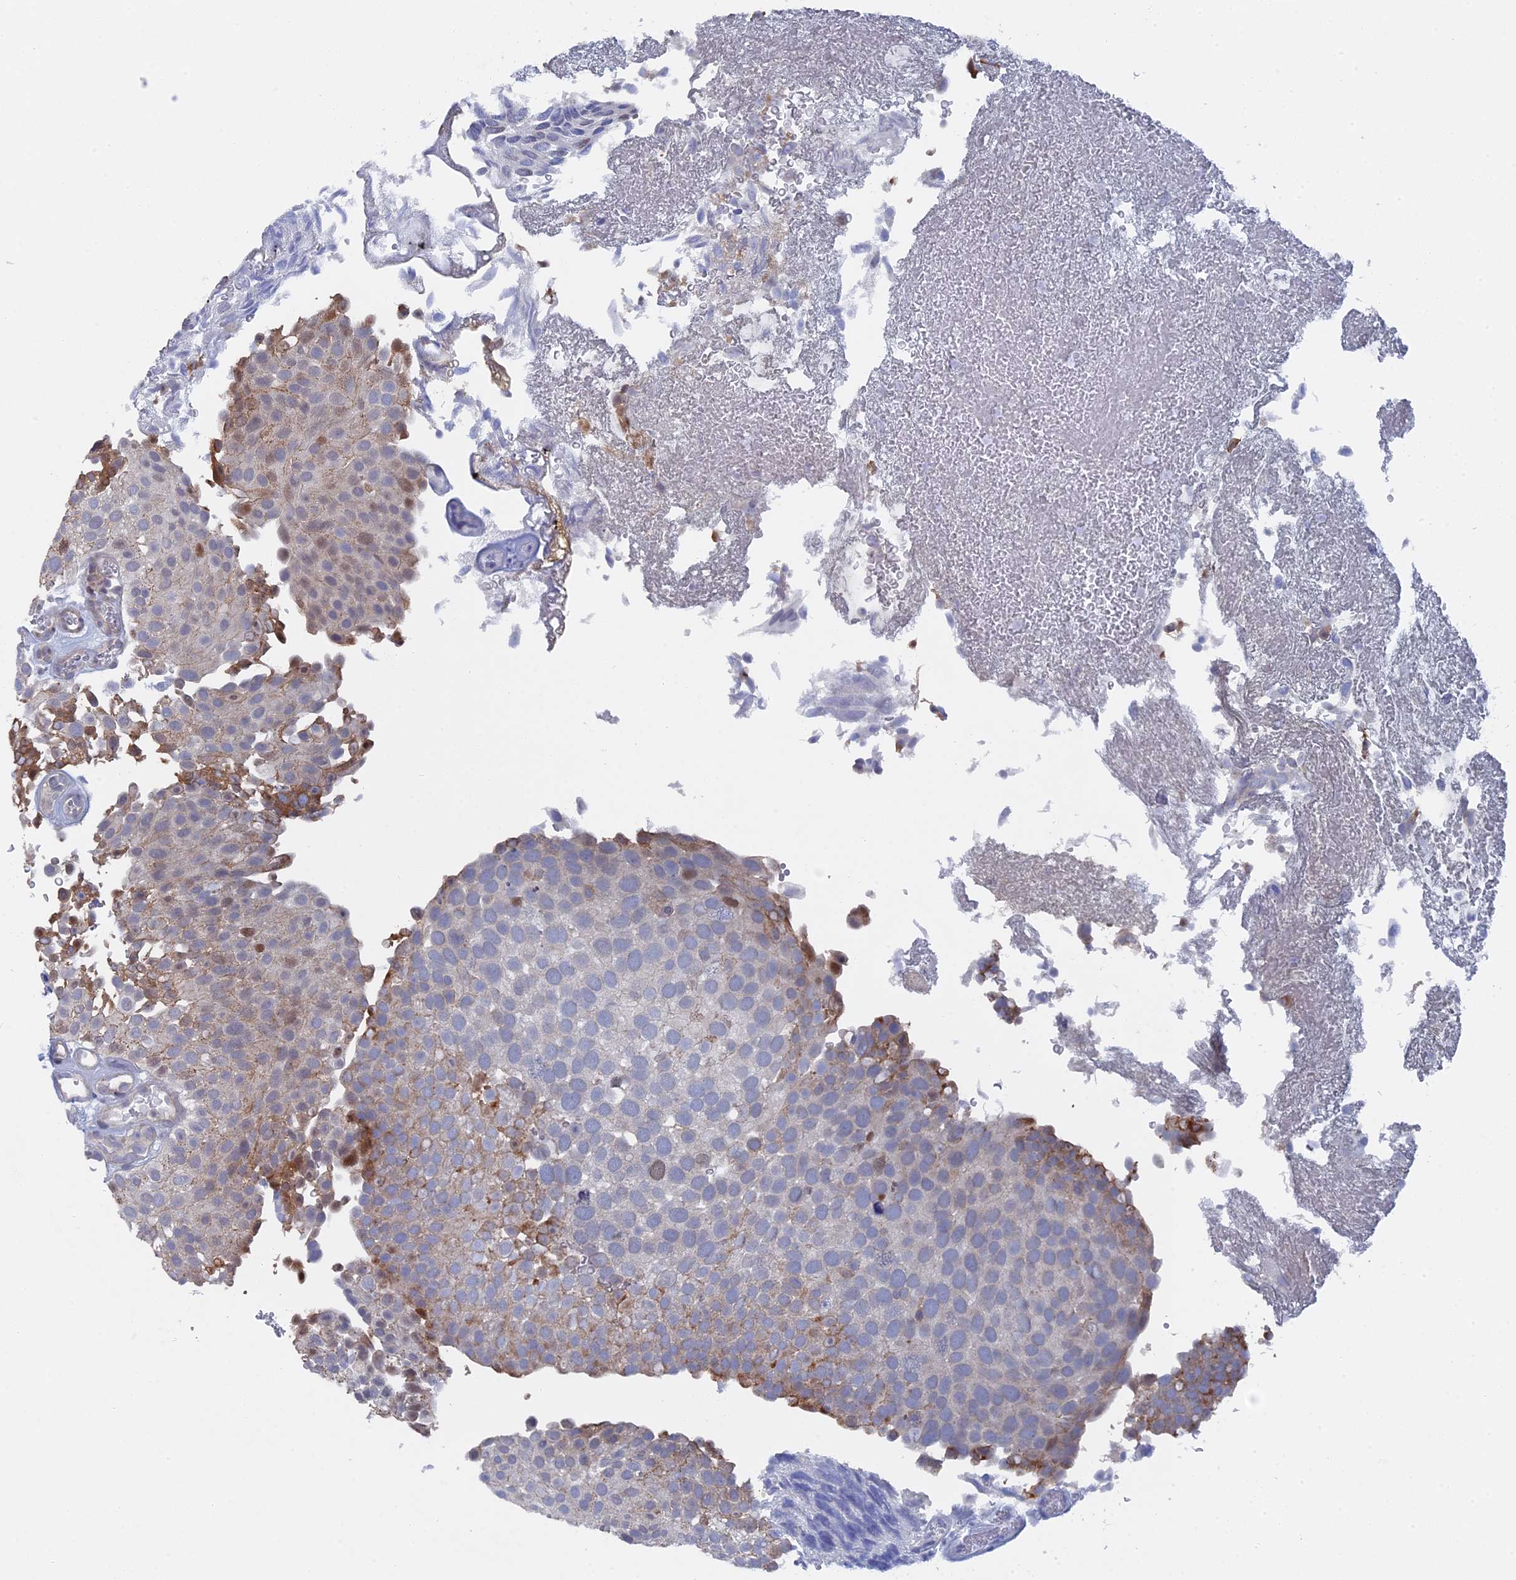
{"staining": {"intensity": "moderate", "quantity": "<25%", "location": "nuclear"}, "tissue": "urothelial cancer", "cell_type": "Tumor cells", "image_type": "cancer", "snomed": [{"axis": "morphology", "description": "Urothelial carcinoma, Low grade"}, {"axis": "topography", "description": "Urinary bladder"}], "caption": "DAB (3,3'-diaminobenzidine) immunohistochemical staining of low-grade urothelial carcinoma exhibits moderate nuclear protein expression in about <25% of tumor cells.", "gene": "TMEM161A", "patient": {"sex": "male", "age": 78}}